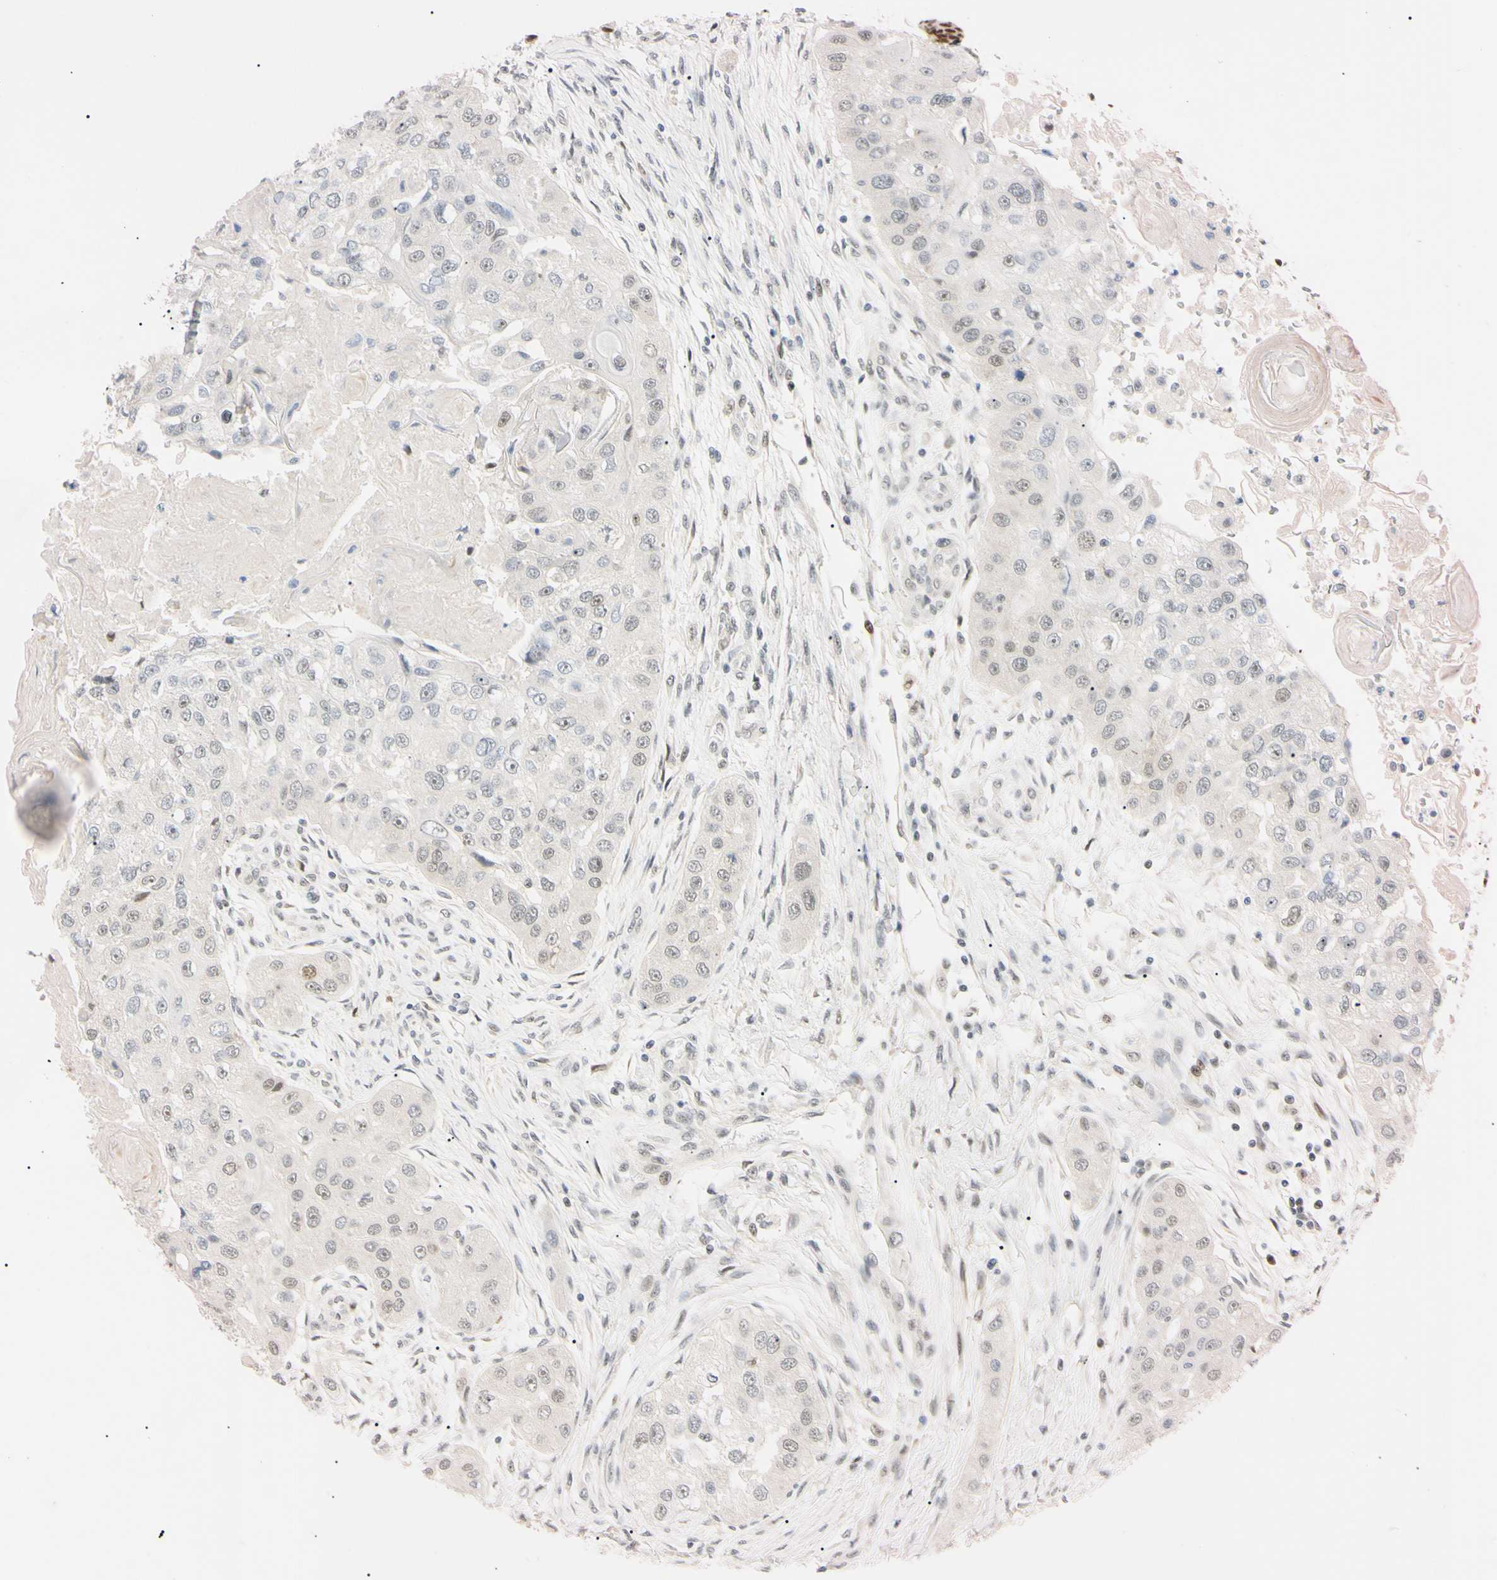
{"staining": {"intensity": "weak", "quantity": "25%-75%", "location": "nuclear"}, "tissue": "head and neck cancer", "cell_type": "Tumor cells", "image_type": "cancer", "snomed": [{"axis": "morphology", "description": "Normal tissue, NOS"}, {"axis": "morphology", "description": "Squamous cell carcinoma, NOS"}, {"axis": "topography", "description": "Skeletal muscle"}, {"axis": "topography", "description": "Head-Neck"}], "caption": "Head and neck cancer (squamous cell carcinoma) stained with IHC shows weak nuclear staining in about 25%-75% of tumor cells. The staining was performed using DAB (3,3'-diaminobenzidine) to visualize the protein expression in brown, while the nuclei were stained in blue with hematoxylin (Magnification: 20x).", "gene": "ZNF134", "patient": {"sex": "male", "age": 51}}